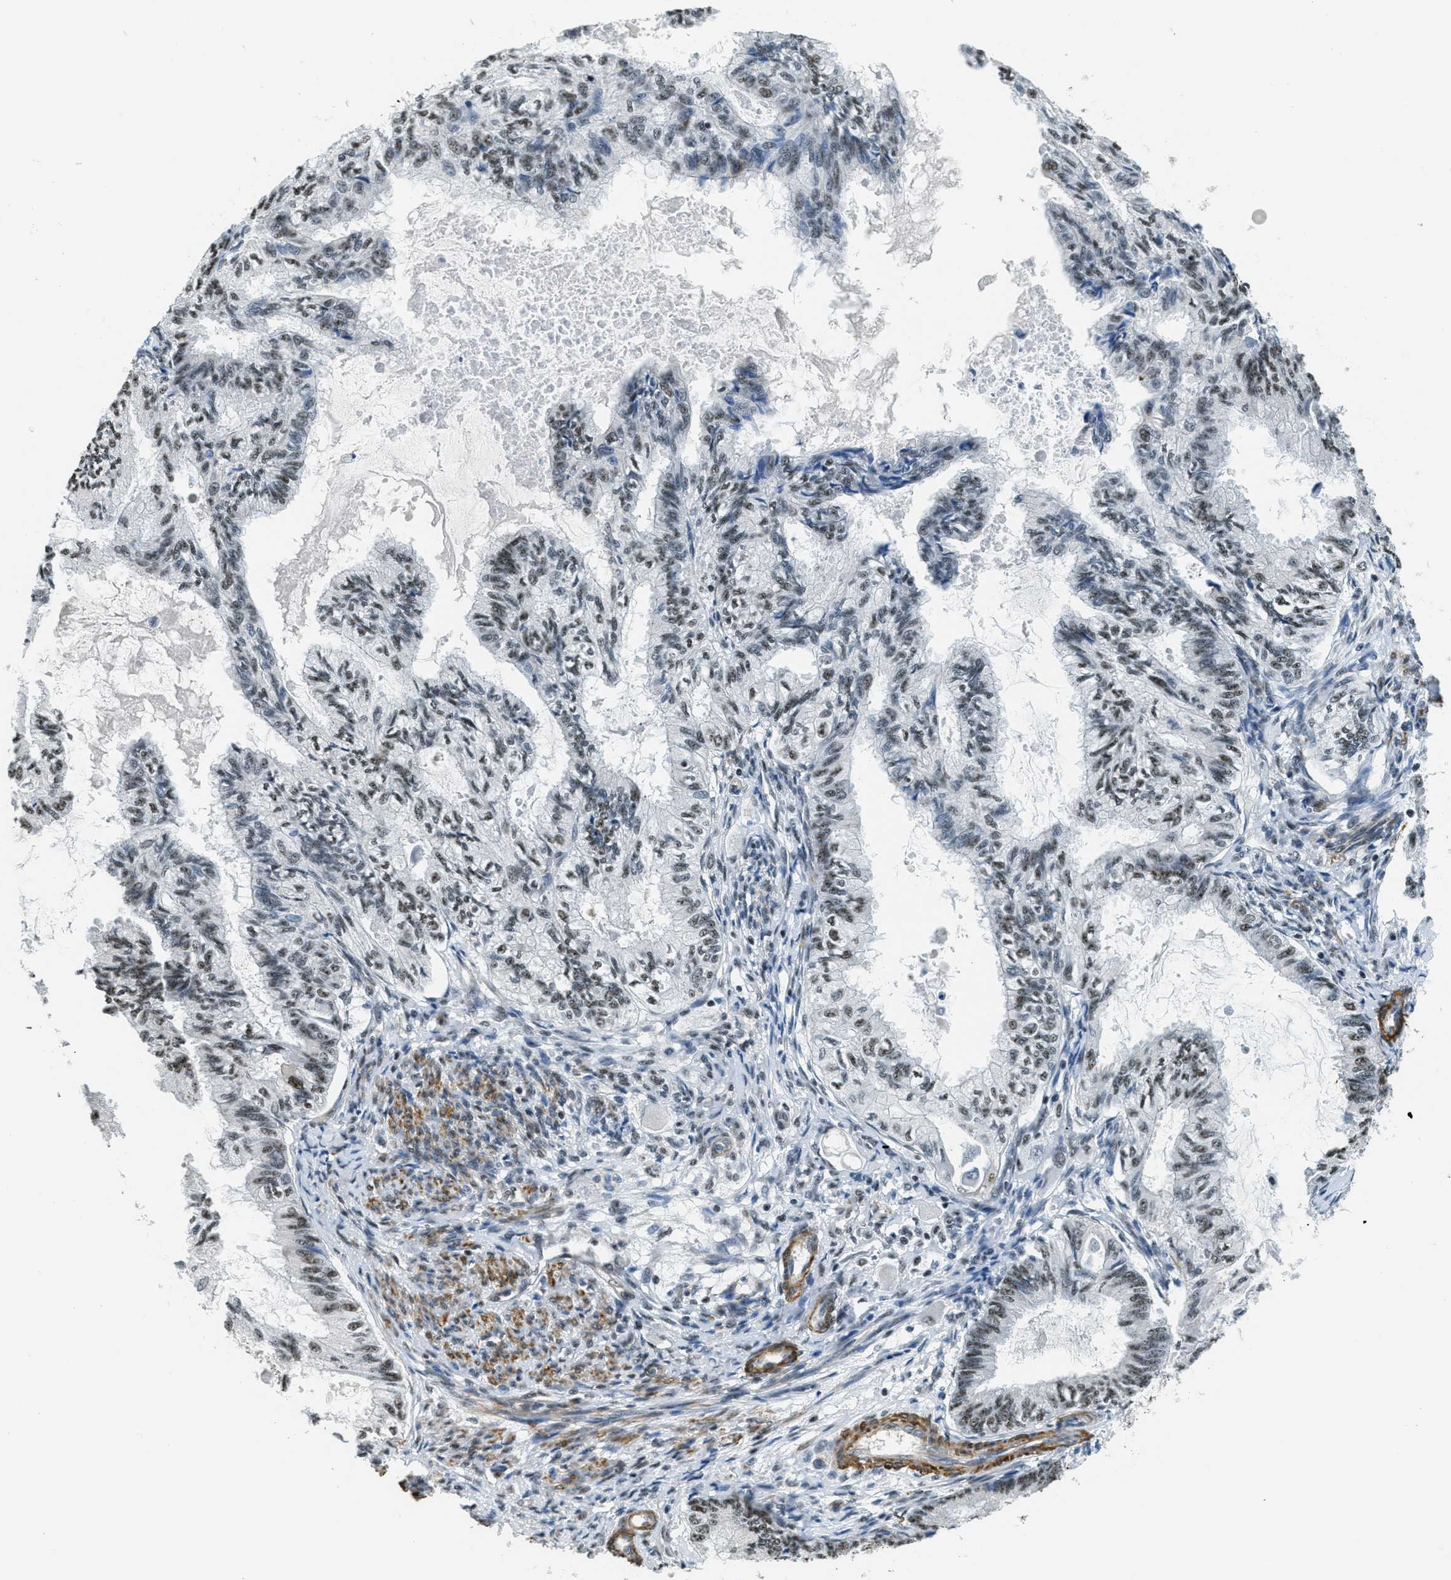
{"staining": {"intensity": "moderate", "quantity": "25%-75%", "location": "nuclear"}, "tissue": "cervical cancer", "cell_type": "Tumor cells", "image_type": "cancer", "snomed": [{"axis": "morphology", "description": "Normal tissue, NOS"}, {"axis": "morphology", "description": "Adenocarcinoma, NOS"}, {"axis": "topography", "description": "Cervix"}, {"axis": "topography", "description": "Endometrium"}], "caption": "An IHC micrograph of neoplastic tissue is shown. Protein staining in brown shows moderate nuclear positivity in cervical cancer within tumor cells.", "gene": "CFAP36", "patient": {"sex": "female", "age": 86}}